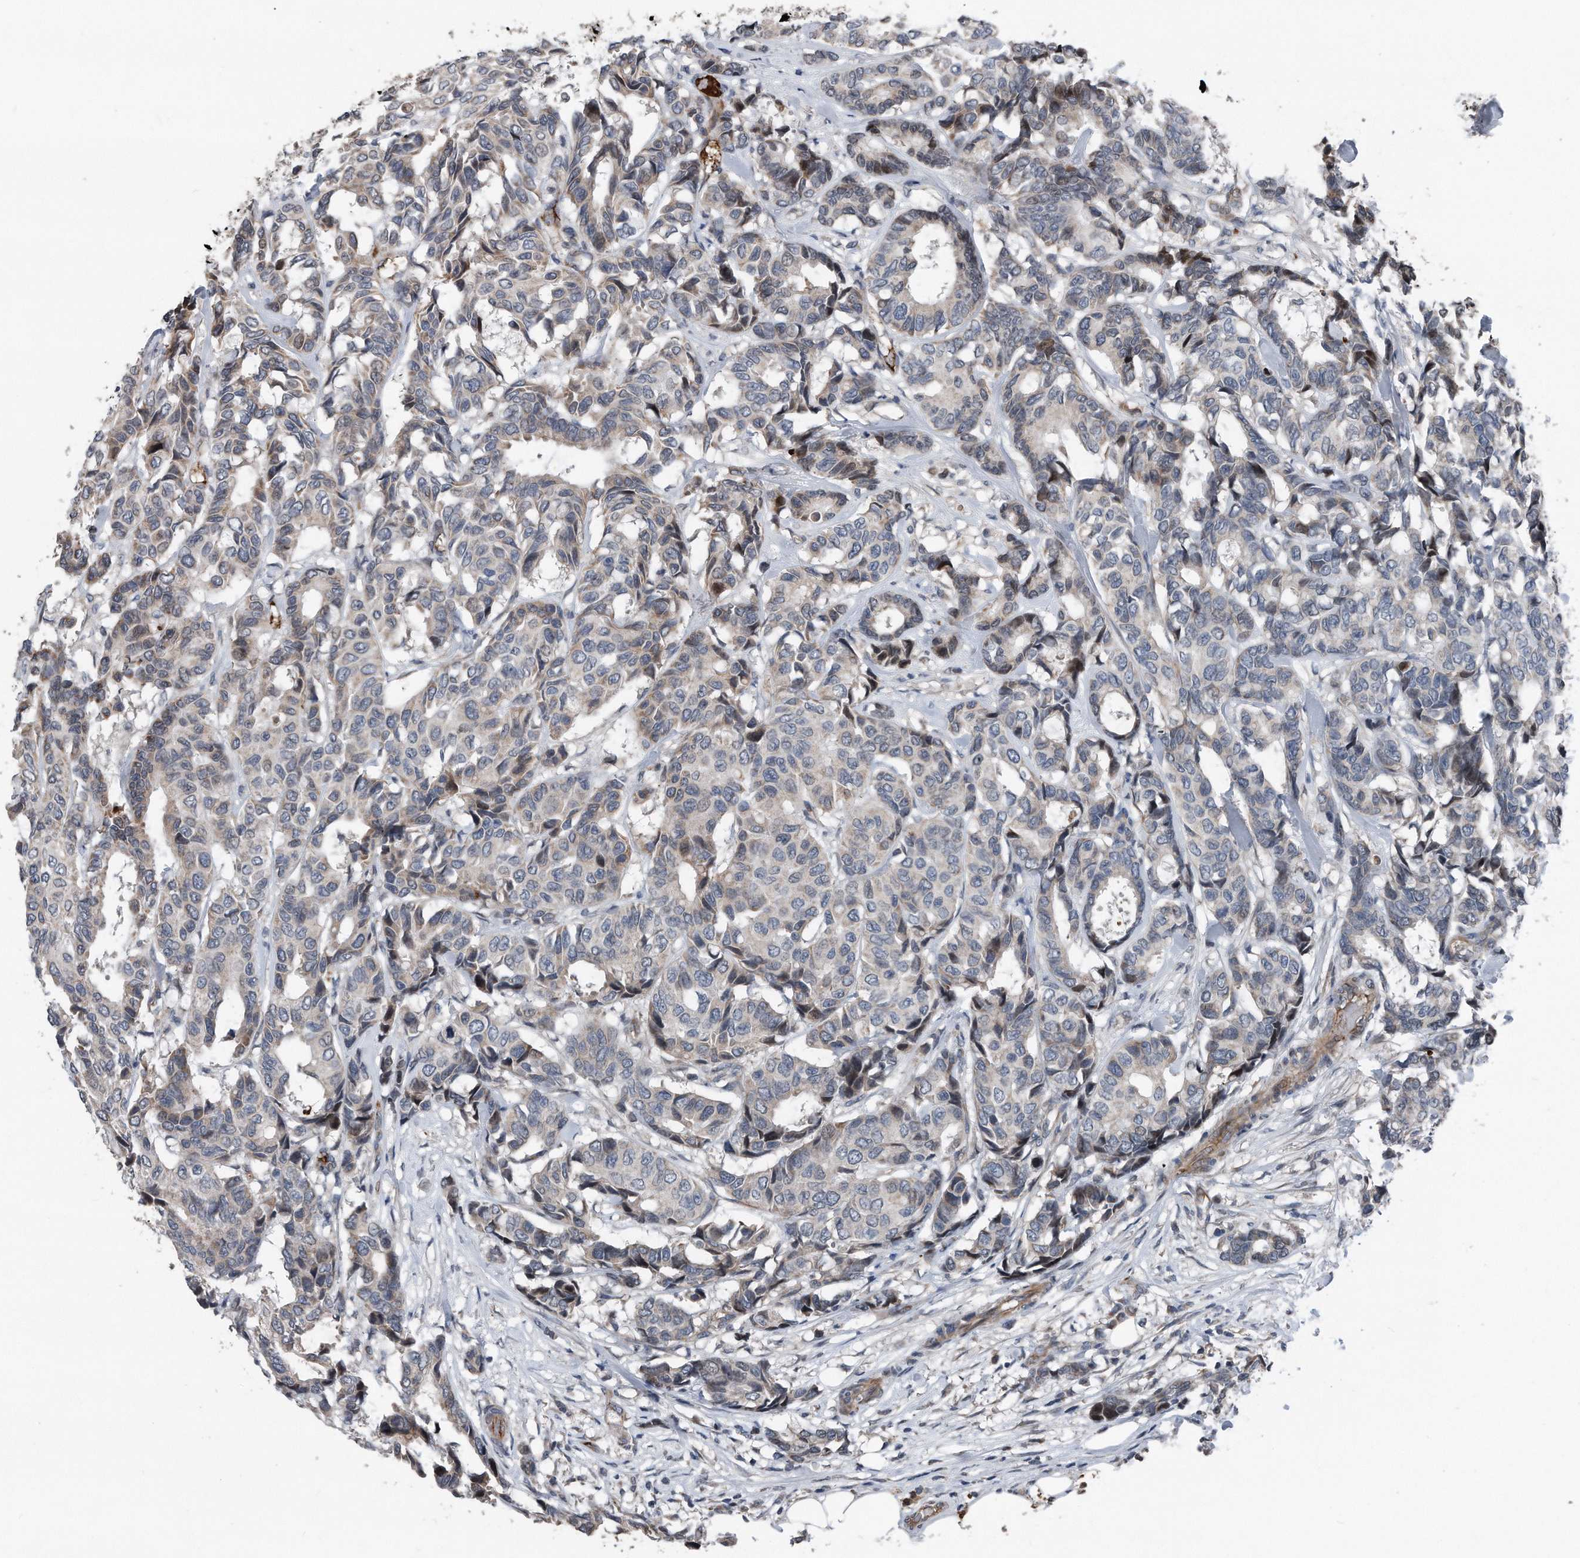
{"staining": {"intensity": "weak", "quantity": "<25%", "location": "cytoplasmic/membranous"}, "tissue": "breast cancer", "cell_type": "Tumor cells", "image_type": "cancer", "snomed": [{"axis": "morphology", "description": "Duct carcinoma"}, {"axis": "topography", "description": "Breast"}], "caption": "Tumor cells show no significant protein expression in breast cancer.", "gene": "DST", "patient": {"sex": "female", "age": 87}}